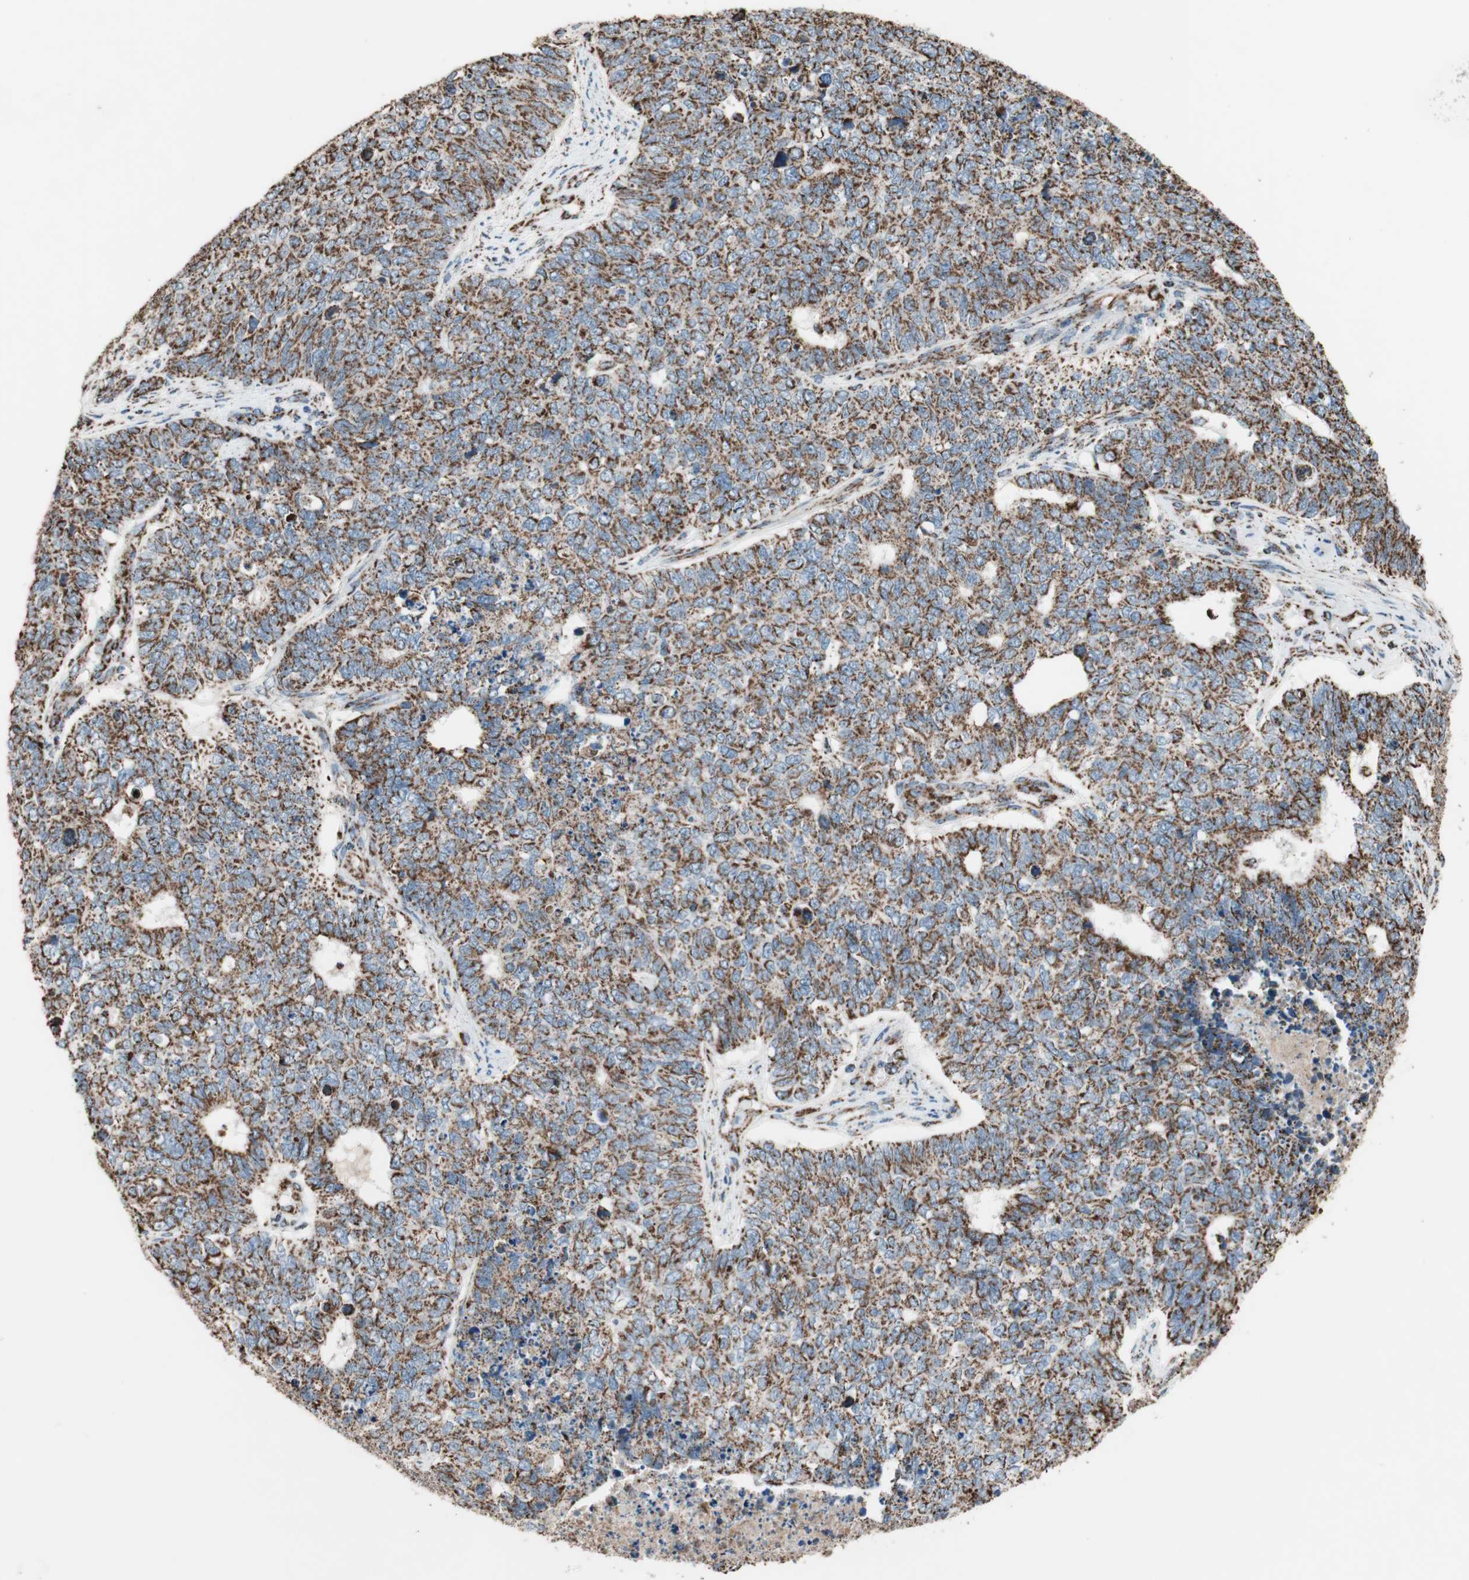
{"staining": {"intensity": "strong", "quantity": ">75%", "location": "cytoplasmic/membranous"}, "tissue": "cervical cancer", "cell_type": "Tumor cells", "image_type": "cancer", "snomed": [{"axis": "morphology", "description": "Squamous cell carcinoma, NOS"}, {"axis": "topography", "description": "Cervix"}], "caption": "Immunohistochemistry (IHC) of squamous cell carcinoma (cervical) displays high levels of strong cytoplasmic/membranous expression in approximately >75% of tumor cells. (DAB IHC with brightfield microscopy, high magnification).", "gene": "PCSK4", "patient": {"sex": "female", "age": 63}}